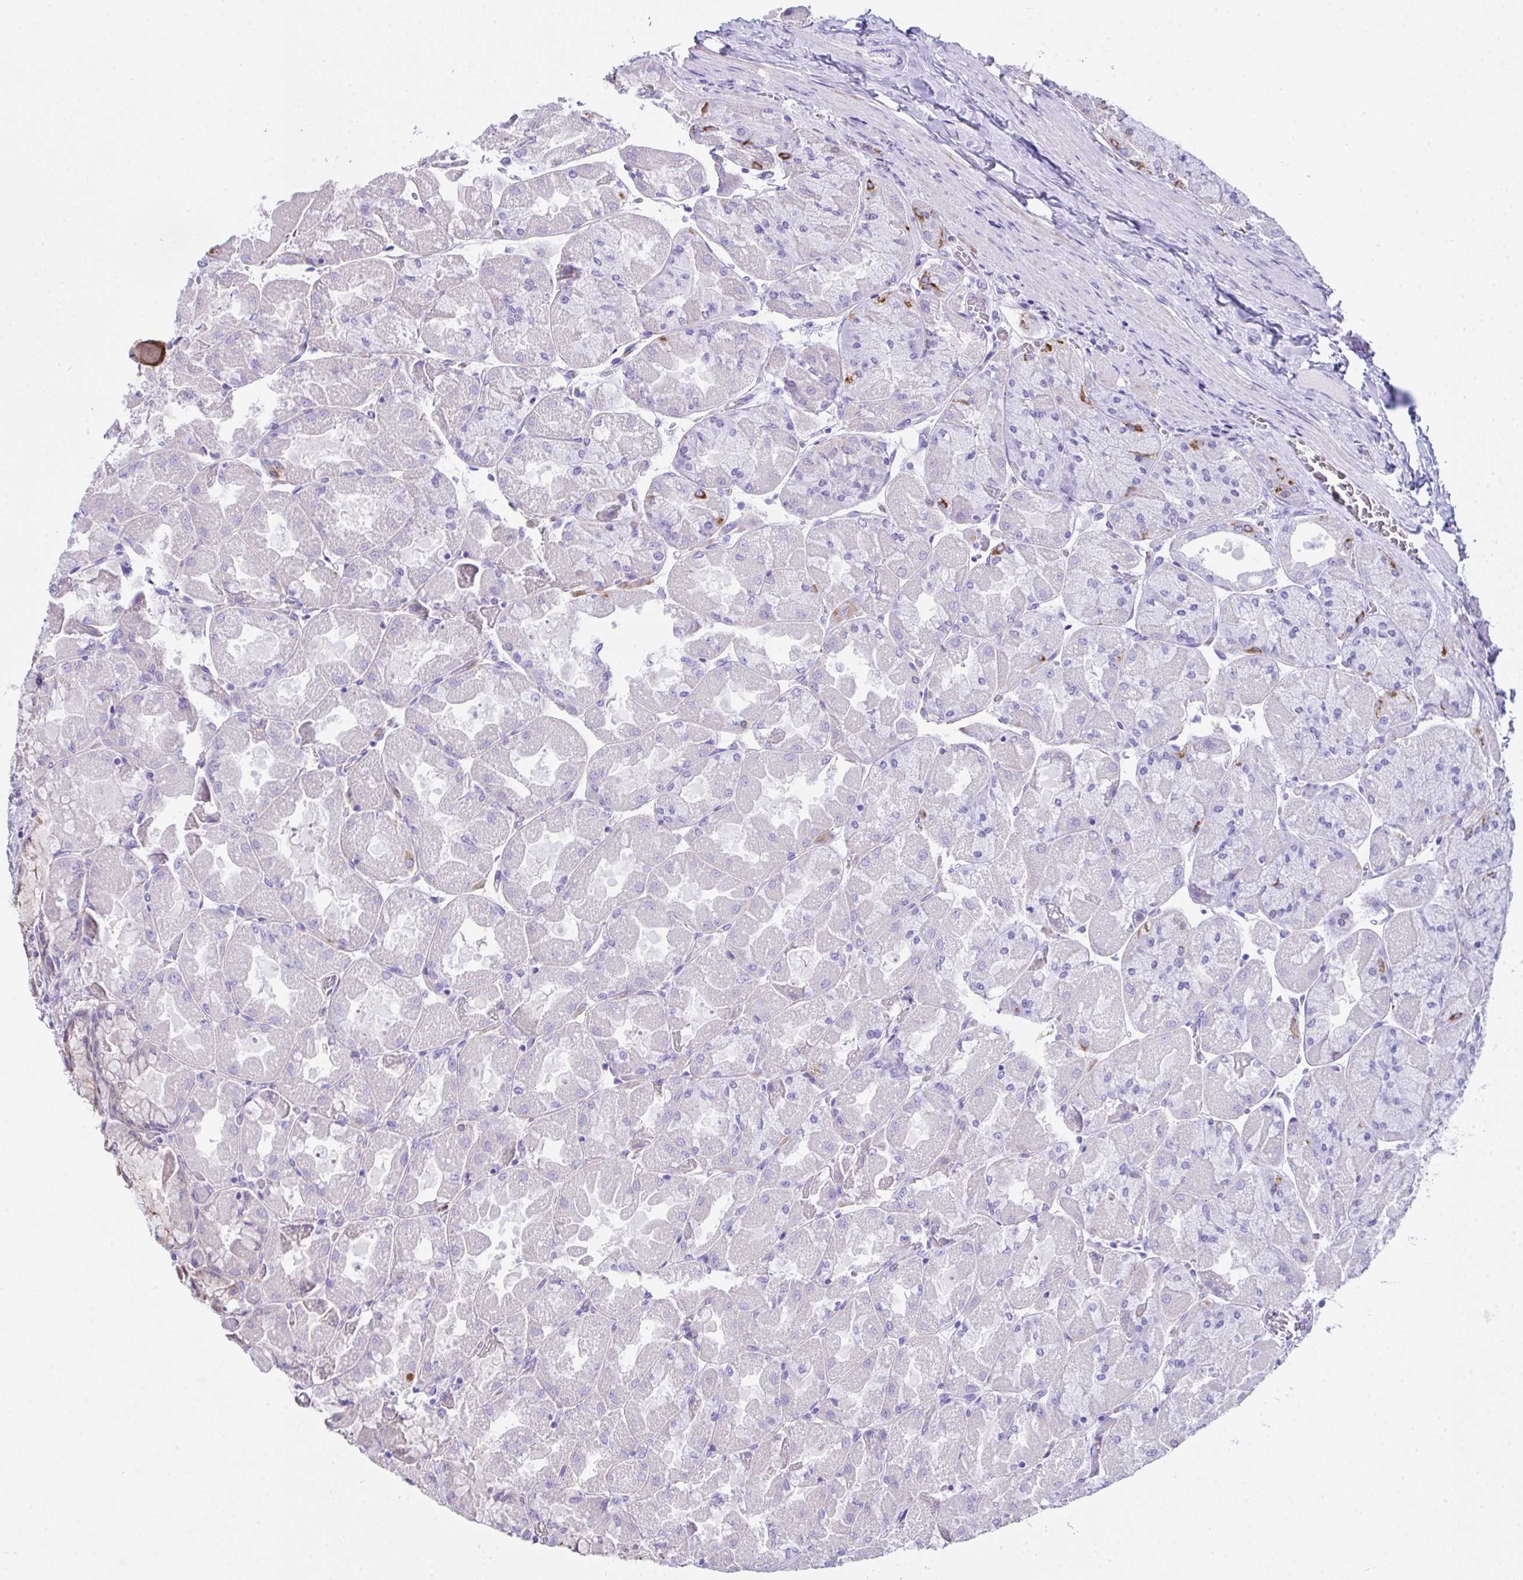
{"staining": {"intensity": "moderate", "quantity": "<25%", "location": "cytoplasmic/membranous,nuclear"}, "tissue": "stomach", "cell_type": "Glandular cells", "image_type": "normal", "snomed": [{"axis": "morphology", "description": "Normal tissue, NOS"}, {"axis": "topography", "description": "Stomach"}], "caption": "About <25% of glandular cells in benign stomach exhibit moderate cytoplasmic/membranous,nuclear protein staining as visualized by brown immunohistochemical staining.", "gene": "LGALS4", "patient": {"sex": "female", "age": 61}}